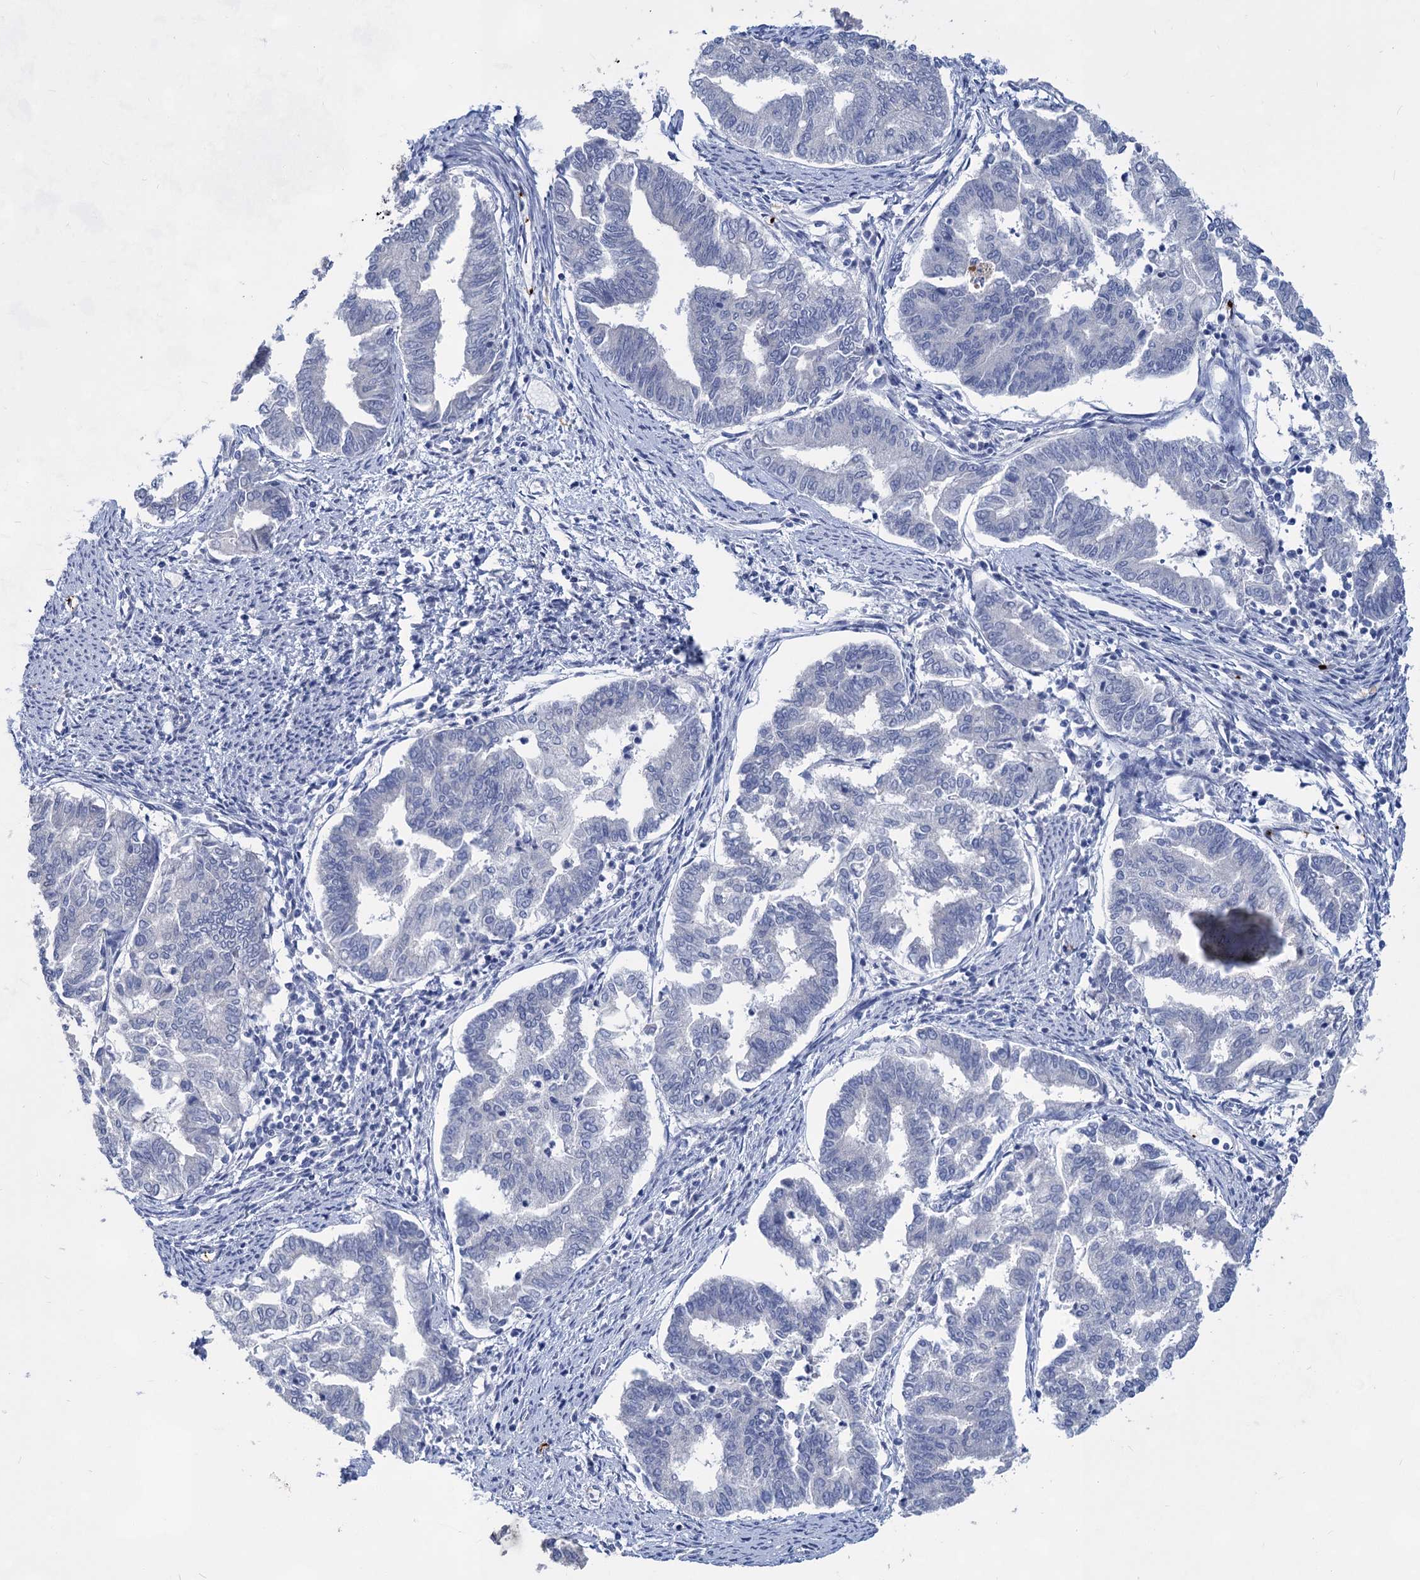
{"staining": {"intensity": "negative", "quantity": "none", "location": "none"}, "tissue": "endometrial cancer", "cell_type": "Tumor cells", "image_type": "cancer", "snomed": [{"axis": "morphology", "description": "Adenocarcinoma, NOS"}, {"axis": "topography", "description": "Endometrium"}], "caption": "Immunohistochemistry micrograph of neoplastic tissue: endometrial cancer (adenocarcinoma) stained with DAB demonstrates no significant protein positivity in tumor cells. (DAB (3,3'-diaminobenzidine) immunohistochemistry (IHC) visualized using brightfield microscopy, high magnification).", "gene": "MON2", "patient": {"sex": "female", "age": 79}}